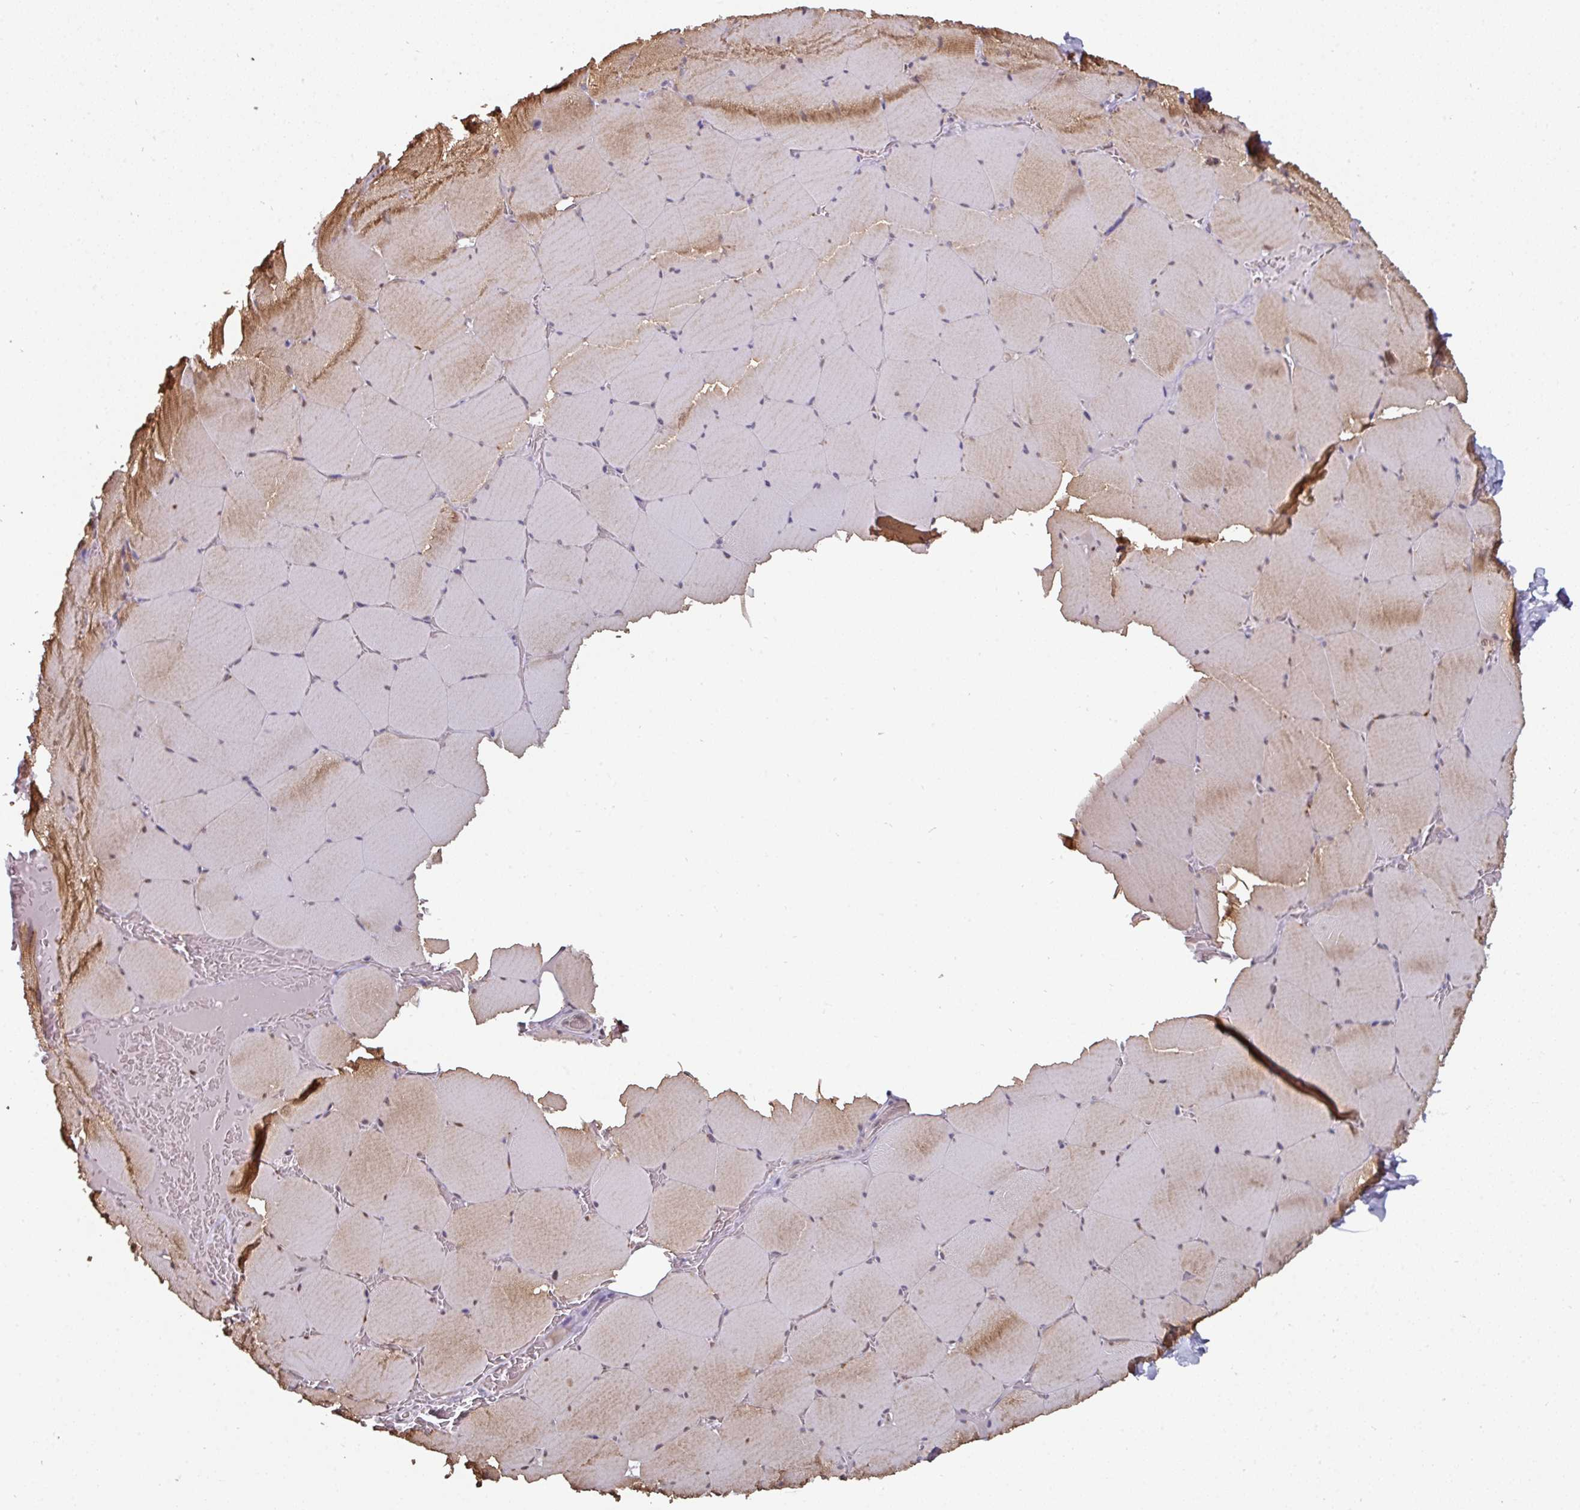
{"staining": {"intensity": "moderate", "quantity": "25%-75%", "location": "cytoplasmic/membranous"}, "tissue": "skeletal muscle", "cell_type": "Myocytes", "image_type": "normal", "snomed": [{"axis": "morphology", "description": "Normal tissue, NOS"}, {"axis": "topography", "description": "Skeletal muscle"}, {"axis": "topography", "description": "Head-Neck"}], "caption": "This is an image of immunohistochemistry staining of unremarkable skeletal muscle, which shows moderate expression in the cytoplasmic/membranous of myocytes.", "gene": "SWSAP1", "patient": {"sex": "male", "age": 66}}